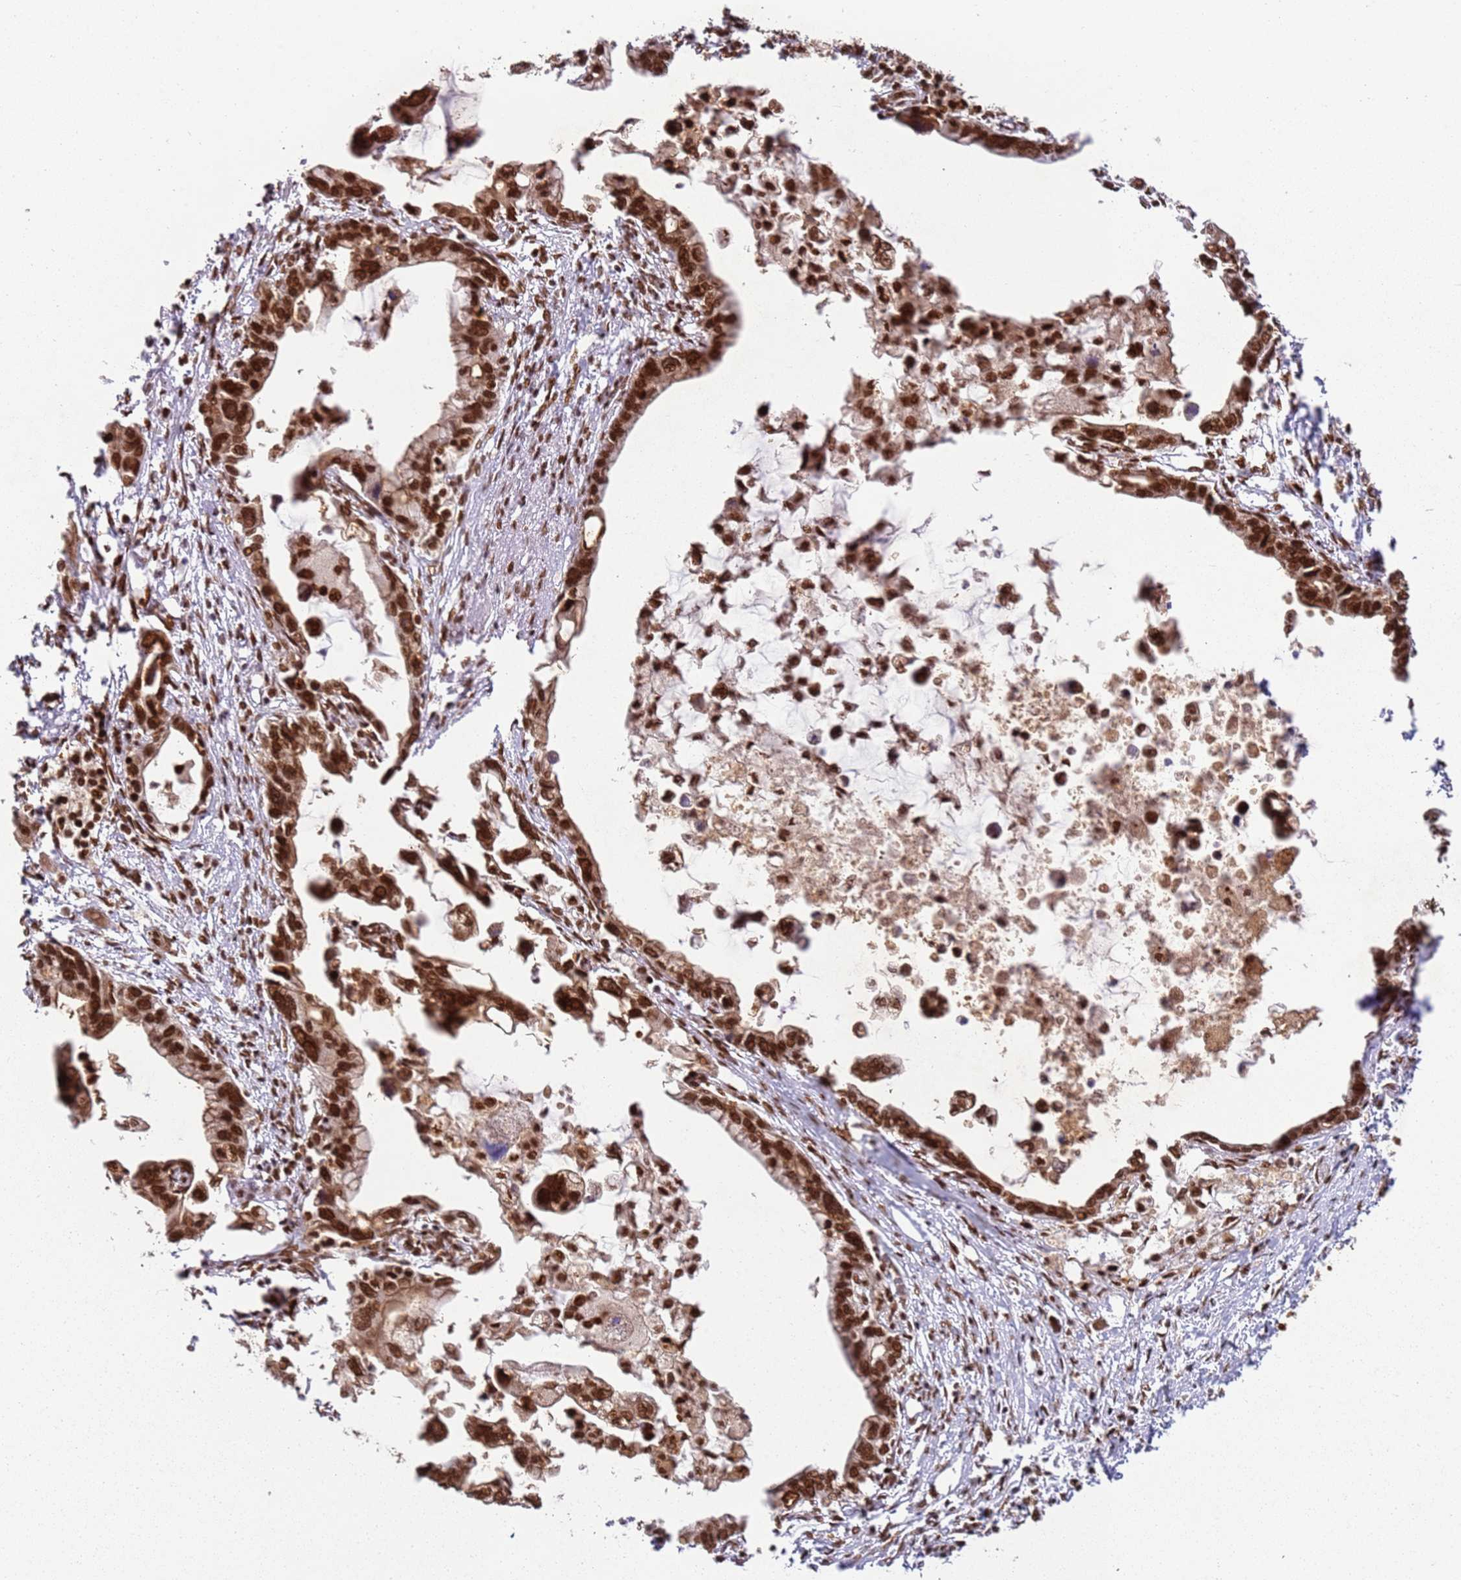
{"staining": {"intensity": "strong", "quantity": ">75%", "location": "nuclear"}, "tissue": "pancreatic cancer", "cell_type": "Tumor cells", "image_type": "cancer", "snomed": [{"axis": "morphology", "description": "Adenocarcinoma, NOS"}, {"axis": "topography", "description": "Pancreas"}], "caption": "An image of human pancreatic cancer stained for a protein demonstrates strong nuclear brown staining in tumor cells. The staining is performed using DAB brown chromogen to label protein expression. The nuclei are counter-stained blue using hematoxylin.", "gene": "TENT4A", "patient": {"sex": "female", "age": 83}}